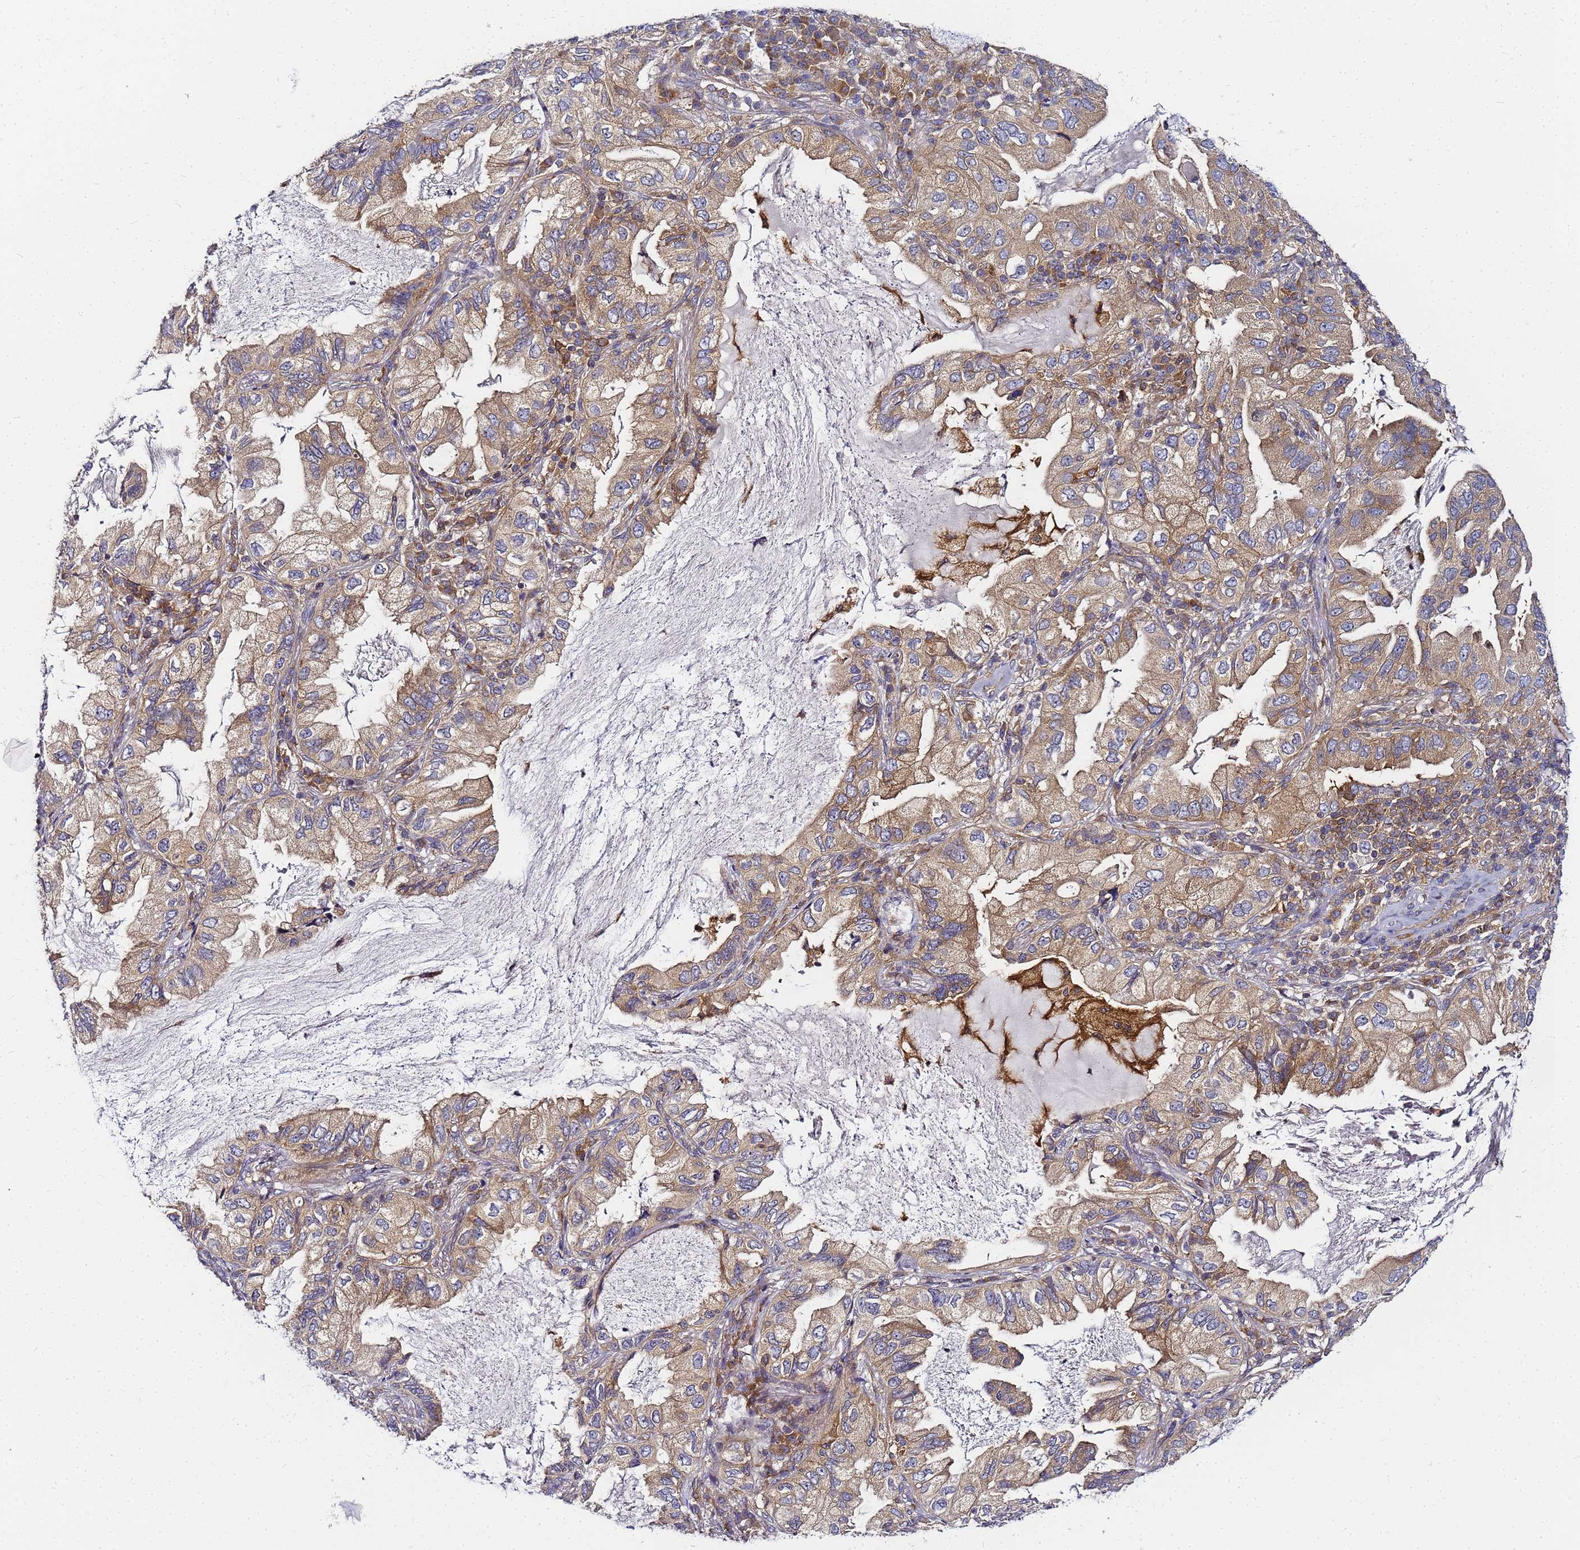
{"staining": {"intensity": "moderate", "quantity": ">75%", "location": "cytoplasmic/membranous"}, "tissue": "lung cancer", "cell_type": "Tumor cells", "image_type": "cancer", "snomed": [{"axis": "morphology", "description": "Adenocarcinoma, NOS"}, {"axis": "topography", "description": "Lung"}], "caption": "IHC micrograph of neoplastic tissue: lung adenocarcinoma stained using immunohistochemistry (IHC) displays medium levels of moderate protein expression localized specifically in the cytoplasmic/membranous of tumor cells, appearing as a cytoplasmic/membranous brown color.", "gene": "CHM", "patient": {"sex": "female", "age": 69}}